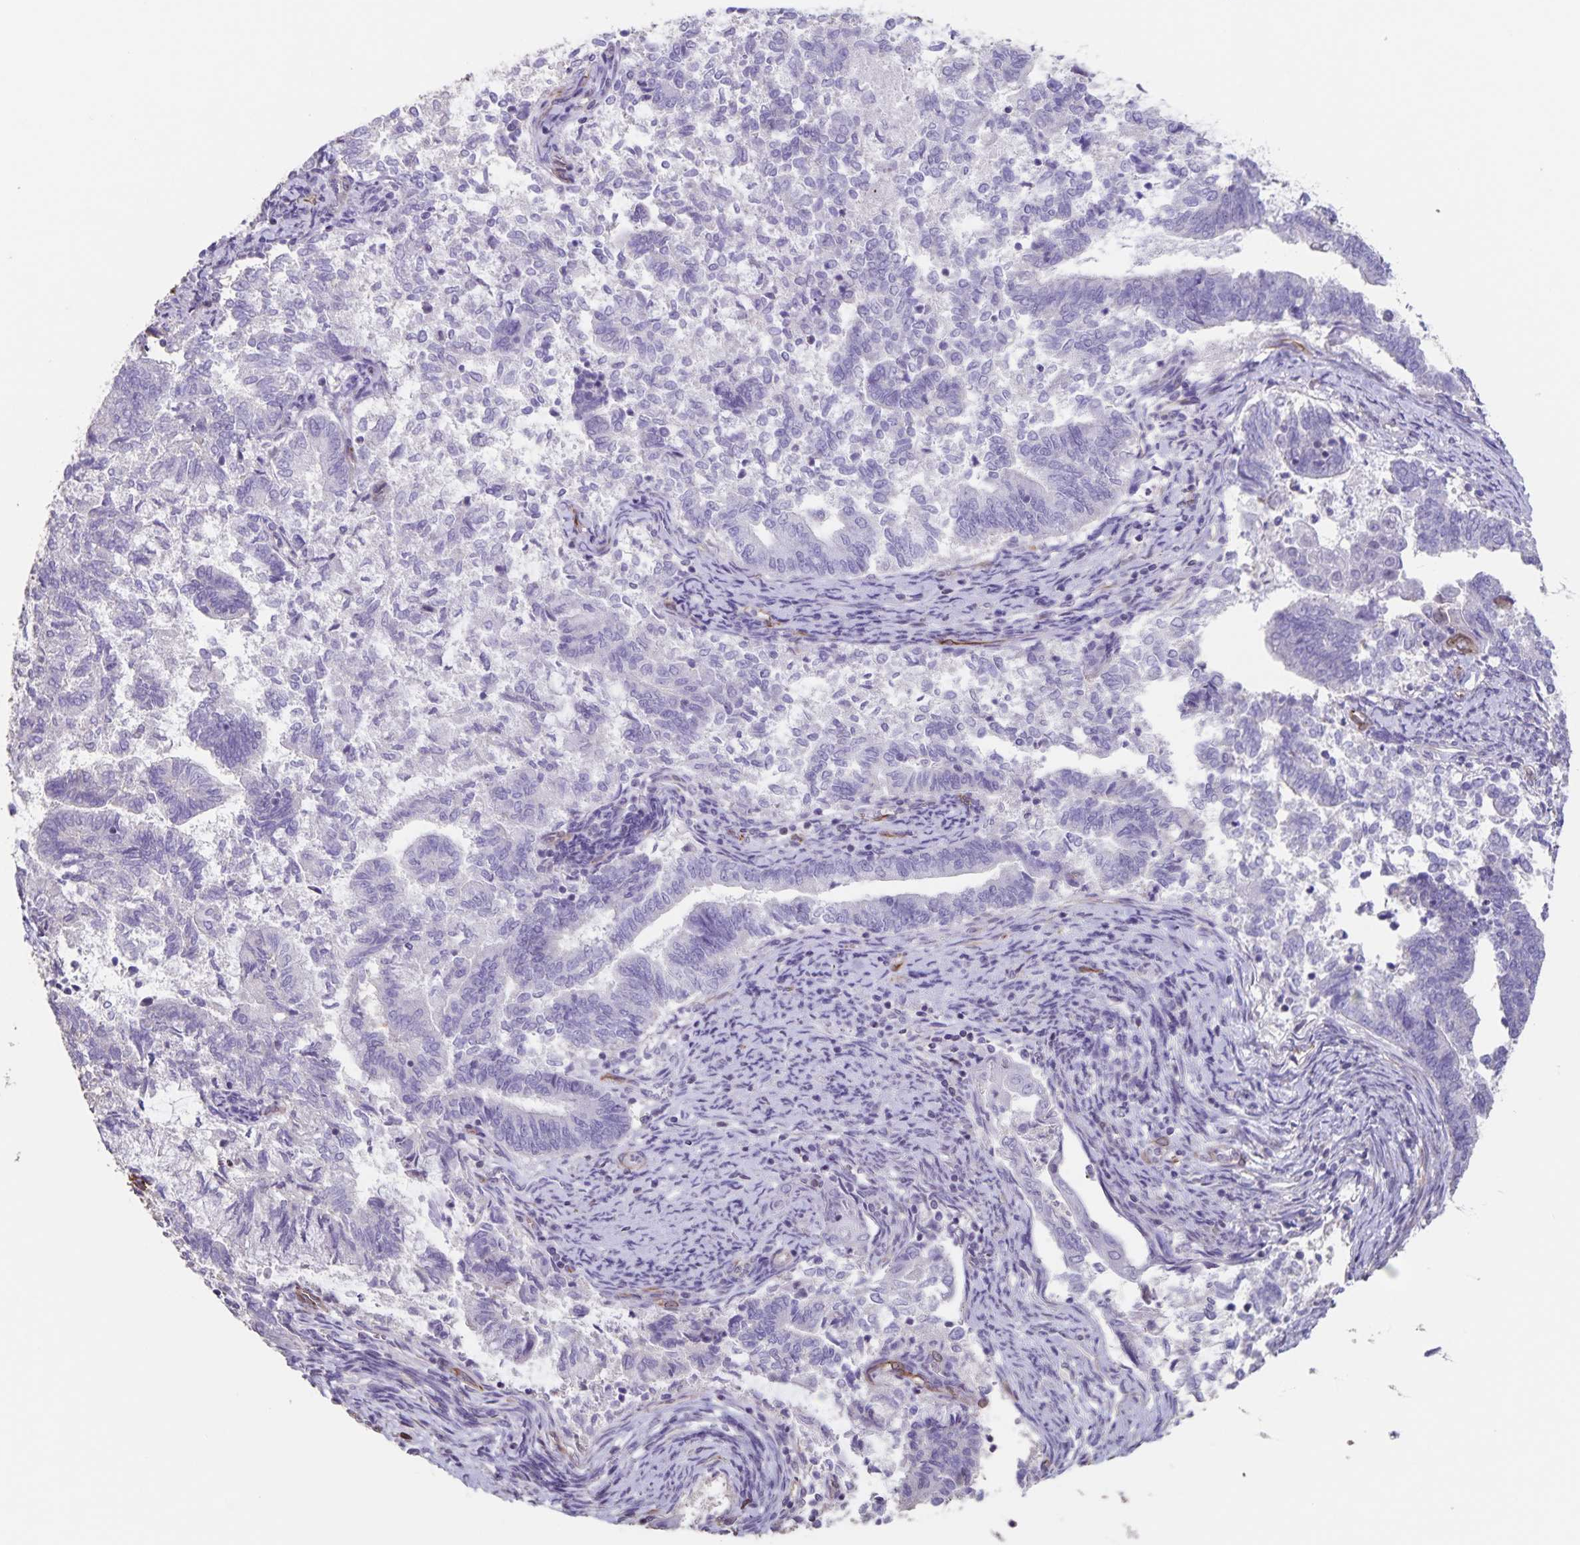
{"staining": {"intensity": "negative", "quantity": "none", "location": "none"}, "tissue": "endometrial cancer", "cell_type": "Tumor cells", "image_type": "cancer", "snomed": [{"axis": "morphology", "description": "Adenocarcinoma, NOS"}, {"axis": "topography", "description": "Endometrium"}], "caption": "Human endometrial cancer (adenocarcinoma) stained for a protein using immunohistochemistry (IHC) demonstrates no expression in tumor cells.", "gene": "SYNM", "patient": {"sex": "female", "age": 65}}